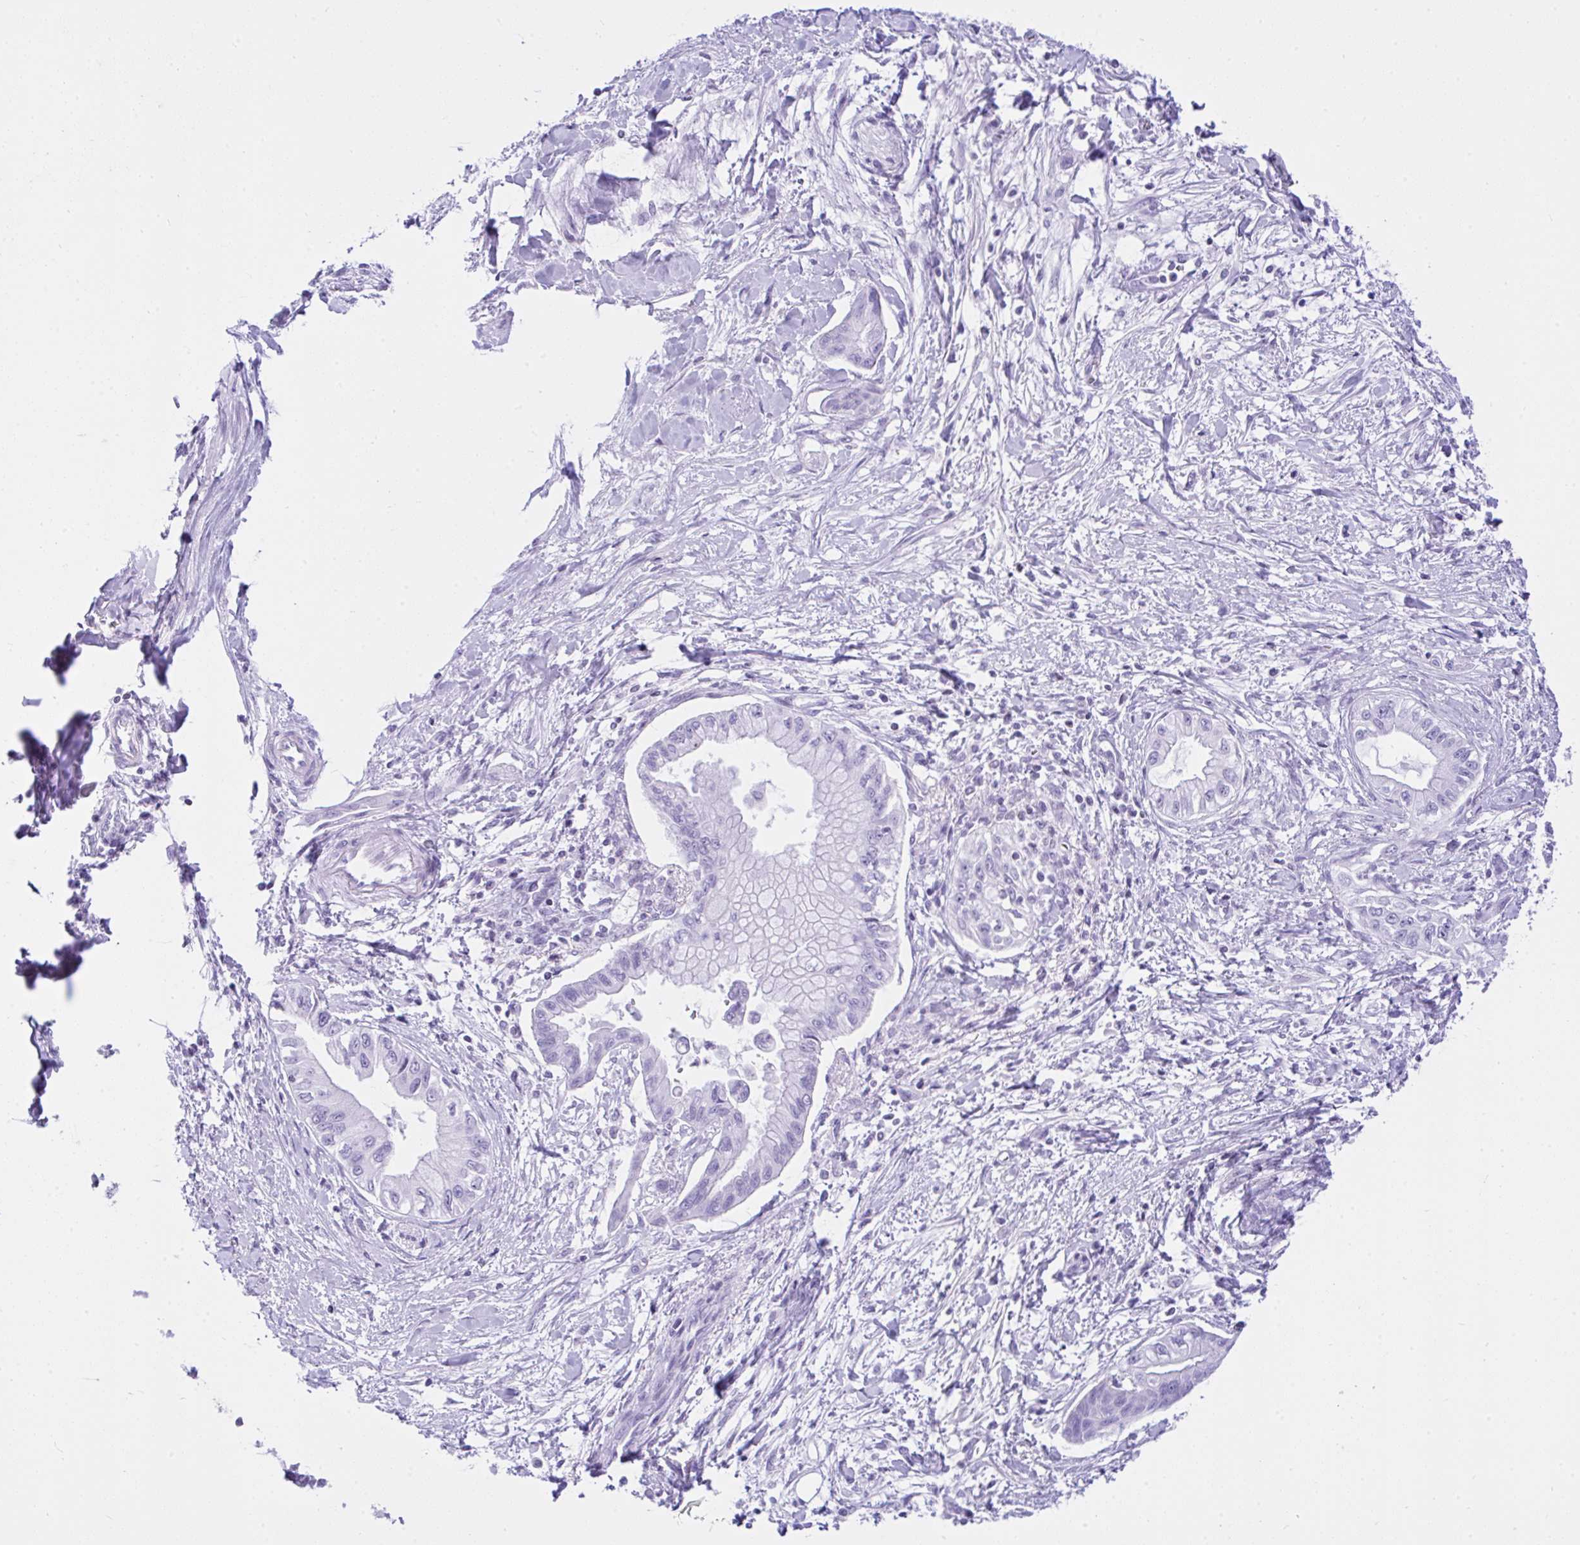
{"staining": {"intensity": "negative", "quantity": "none", "location": "none"}, "tissue": "pancreatic cancer", "cell_type": "Tumor cells", "image_type": "cancer", "snomed": [{"axis": "morphology", "description": "Adenocarcinoma, NOS"}, {"axis": "topography", "description": "Pancreas"}], "caption": "Tumor cells are negative for brown protein staining in pancreatic adenocarcinoma.", "gene": "KRT27", "patient": {"sex": "male", "age": 48}}